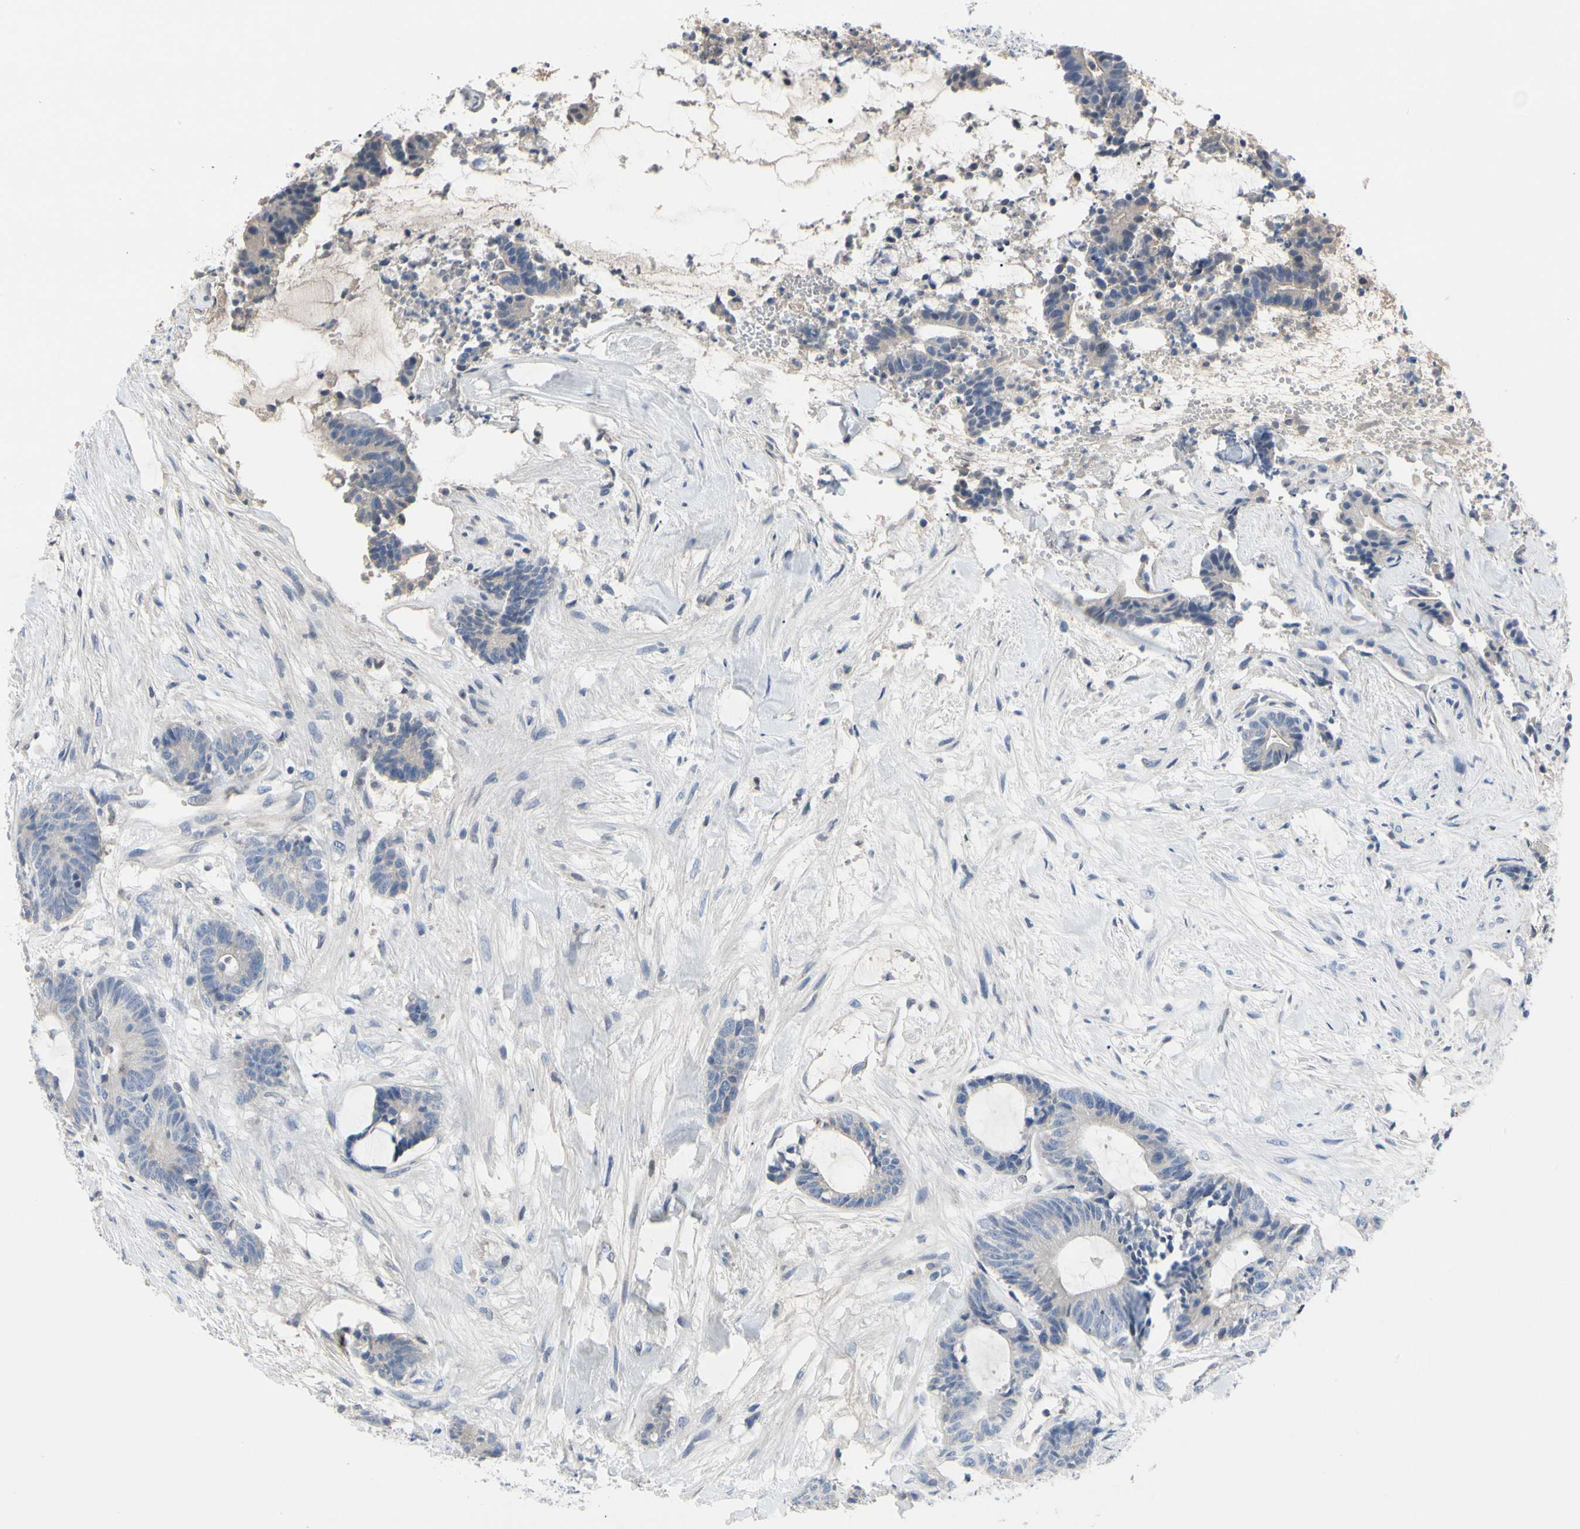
{"staining": {"intensity": "negative", "quantity": "none", "location": "none"}, "tissue": "colorectal cancer", "cell_type": "Tumor cells", "image_type": "cancer", "snomed": [{"axis": "morphology", "description": "Adenocarcinoma, NOS"}, {"axis": "topography", "description": "Colon"}], "caption": "IHC histopathology image of human colorectal adenocarcinoma stained for a protein (brown), which reveals no expression in tumor cells. (DAB (3,3'-diaminobenzidine) immunohistochemistry with hematoxylin counter stain).", "gene": "ECRG4", "patient": {"sex": "female", "age": 84}}